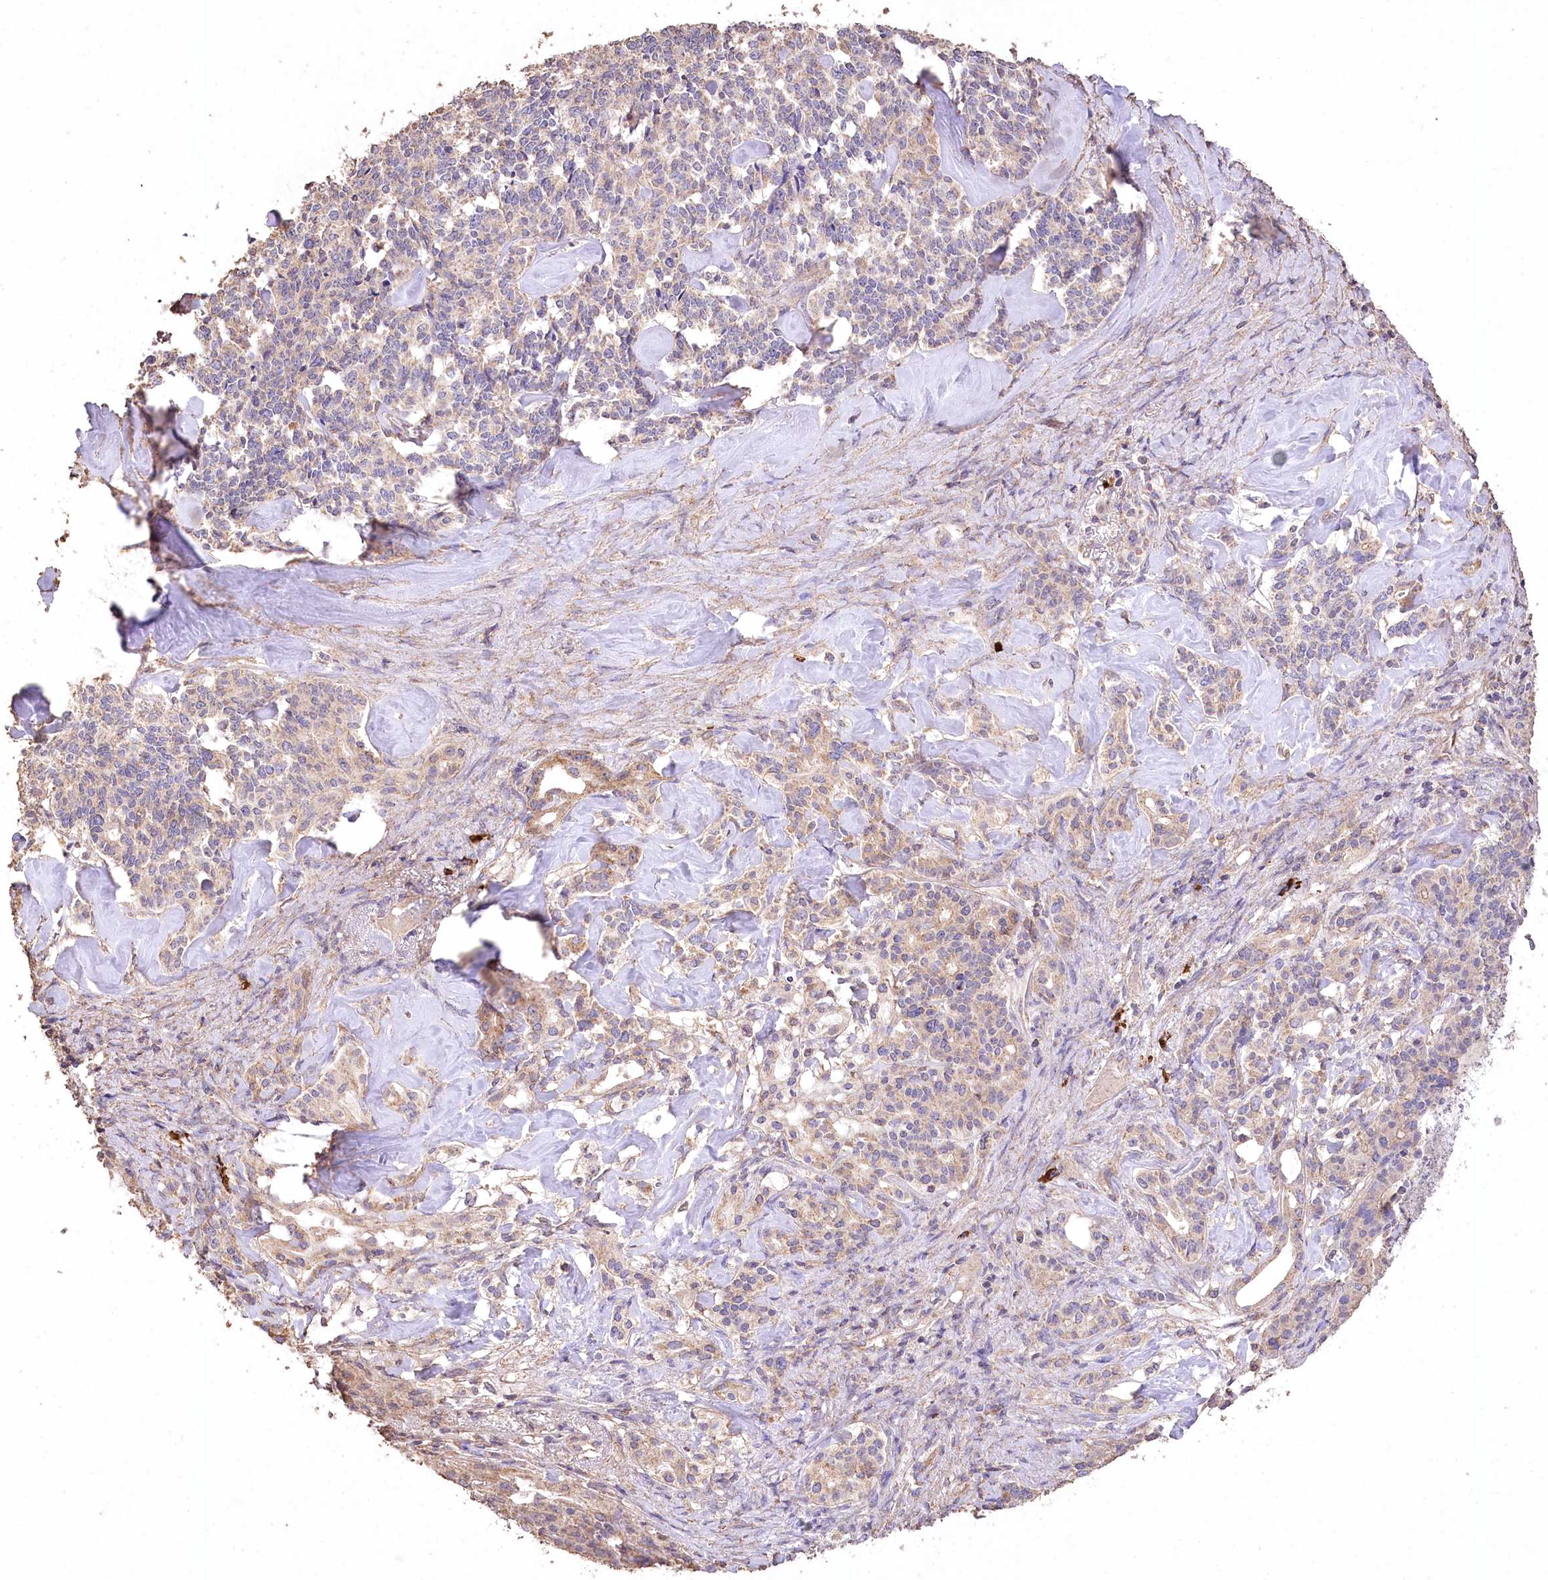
{"staining": {"intensity": "negative", "quantity": "none", "location": "none"}, "tissue": "pancreatic cancer", "cell_type": "Tumor cells", "image_type": "cancer", "snomed": [{"axis": "morphology", "description": "Adenocarcinoma, NOS"}, {"axis": "topography", "description": "Pancreas"}], "caption": "Histopathology image shows no significant protein staining in tumor cells of adenocarcinoma (pancreatic).", "gene": "IREB2", "patient": {"sex": "female", "age": 74}}